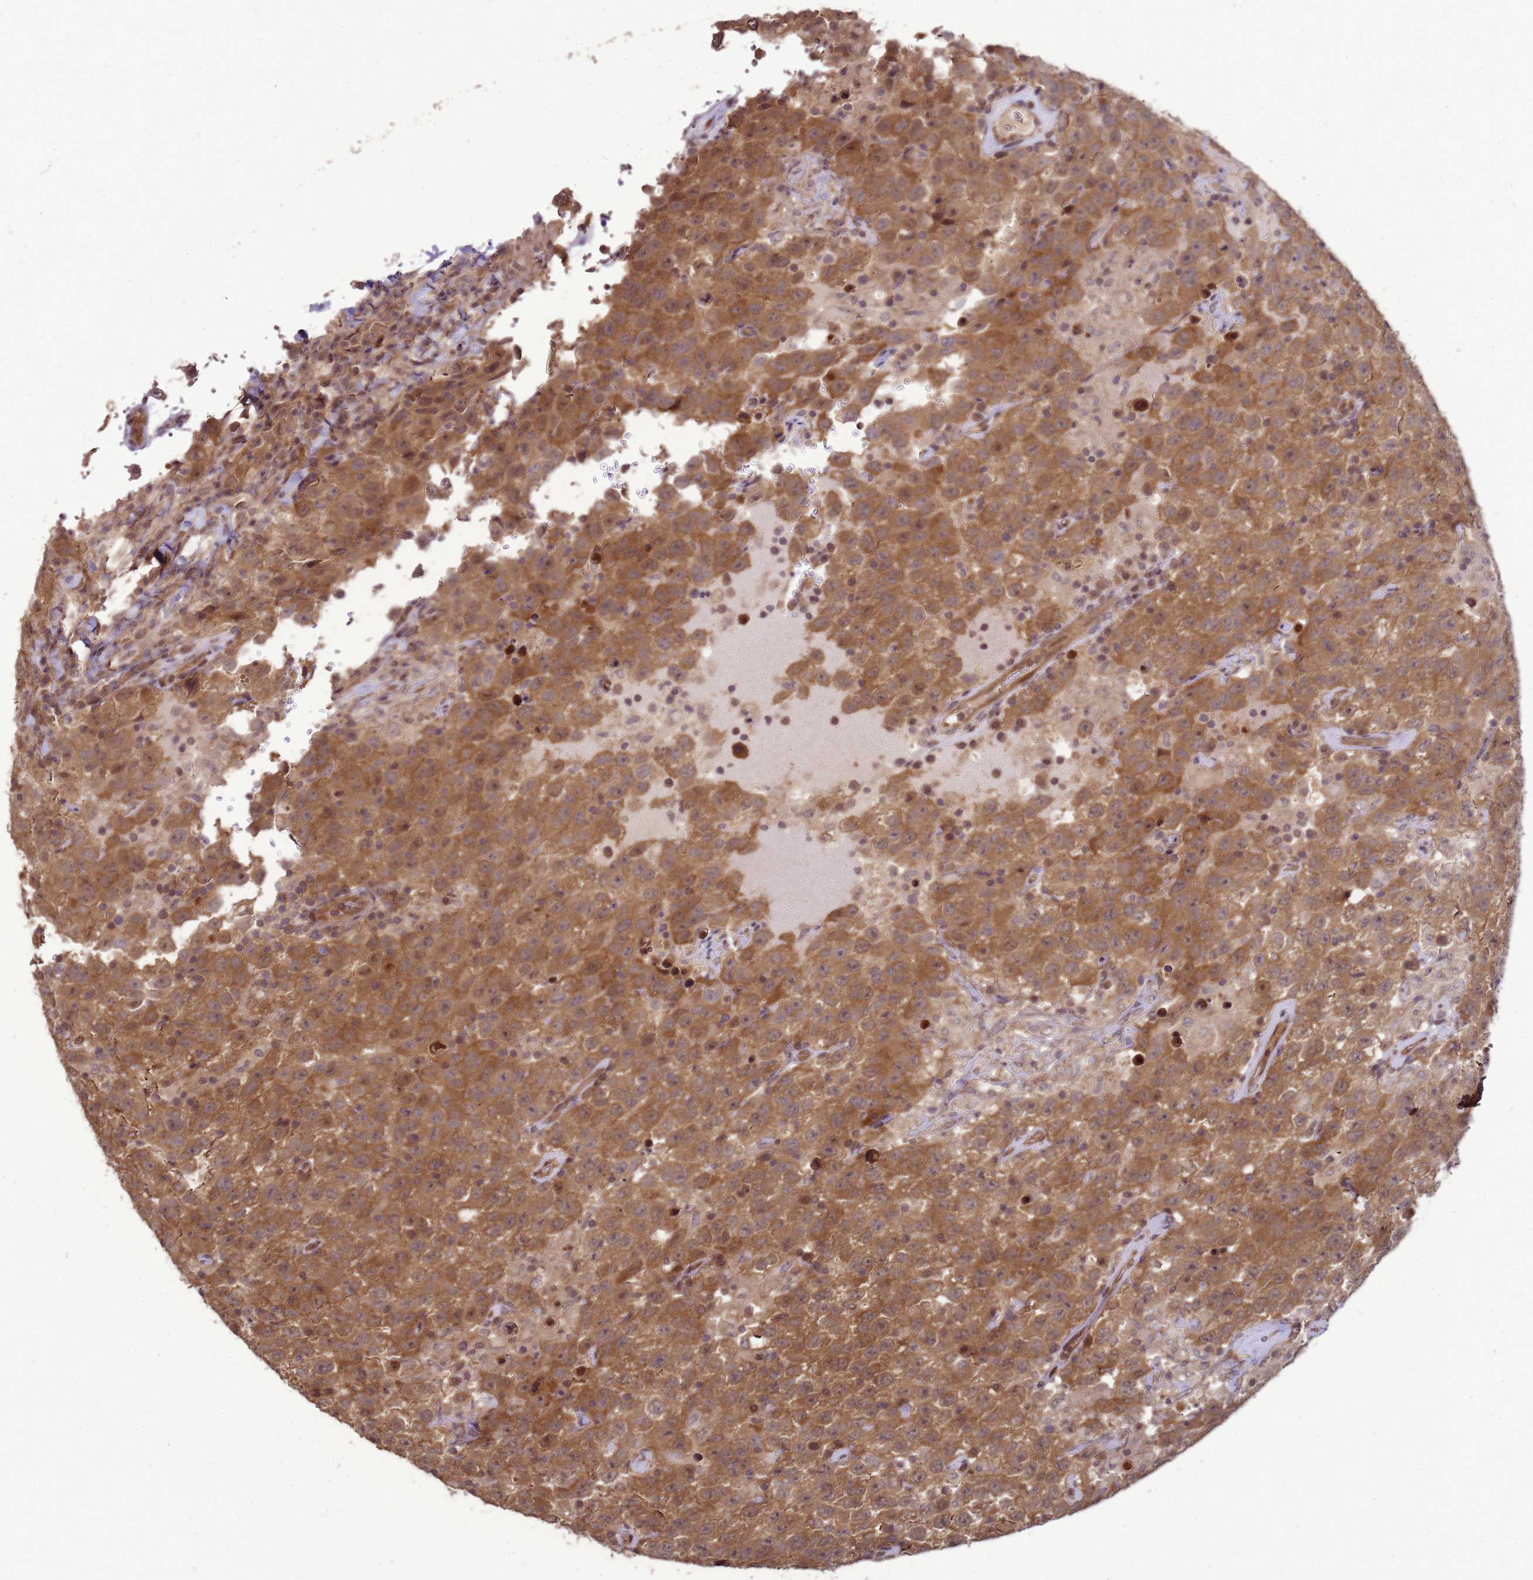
{"staining": {"intensity": "moderate", "quantity": ">75%", "location": "cytoplasmic/membranous,nuclear"}, "tissue": "testis cancer", "cell_type": "Tumor cells", "image_type": "cancer", "snomed": [{"axis": "morphology", "description": "Seminoma, NOS"}, {"axis": "topography", "description": "Testis"}], "caption": "Immunohistochemical staining of seminoma (testis) displays medium levels of moderate cytoplasmic/membranous and nuclear staining in about >75% of tumor cells. Nuclei are stained in blue.", "gene": "CRBN", "patient": {"sex": "male", "age": 41}}